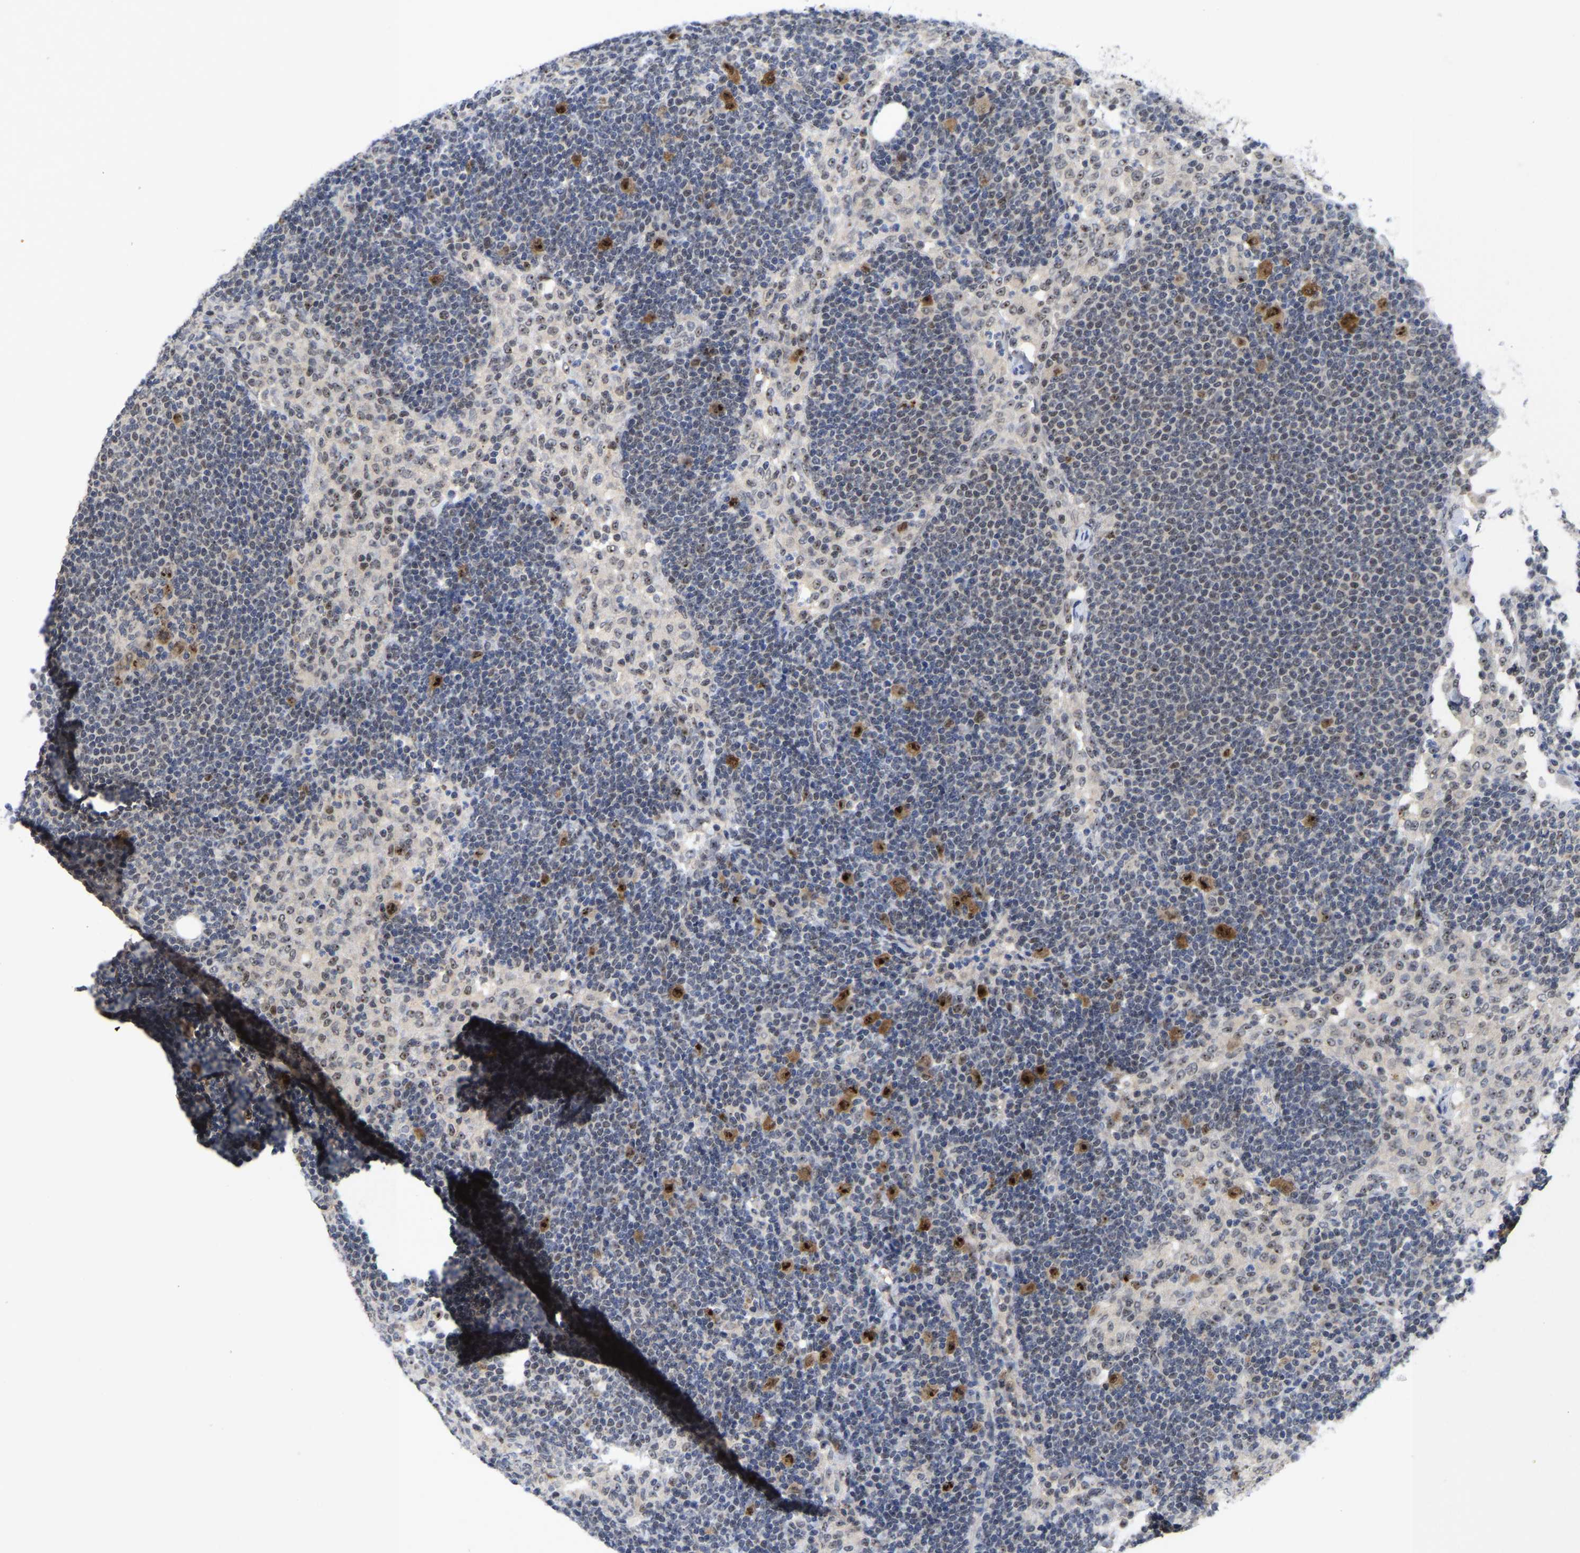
{"staining": {"intensity": "moderate", "quantity": "<25%", "location": "nuclear"}, "tissue": "lymph node", "cell_type": "Germinal center cells", "image_type": "normal", "snomed": [{"axis": "morphology", "description": "Normal tissue, NOS"}, {"axis": "morphology", "description": "Carcinoid, malignant, NOS"}, {"axis": "topography", "description": "Lymph node"}], "caption": "Immunohistochemistry of benign lymph node reveals low levels of moderate nuclear expression in approximately <25% of germinal center cells.", "gene": "NLE1", "patient": {"sex": "male", "age": 47}}